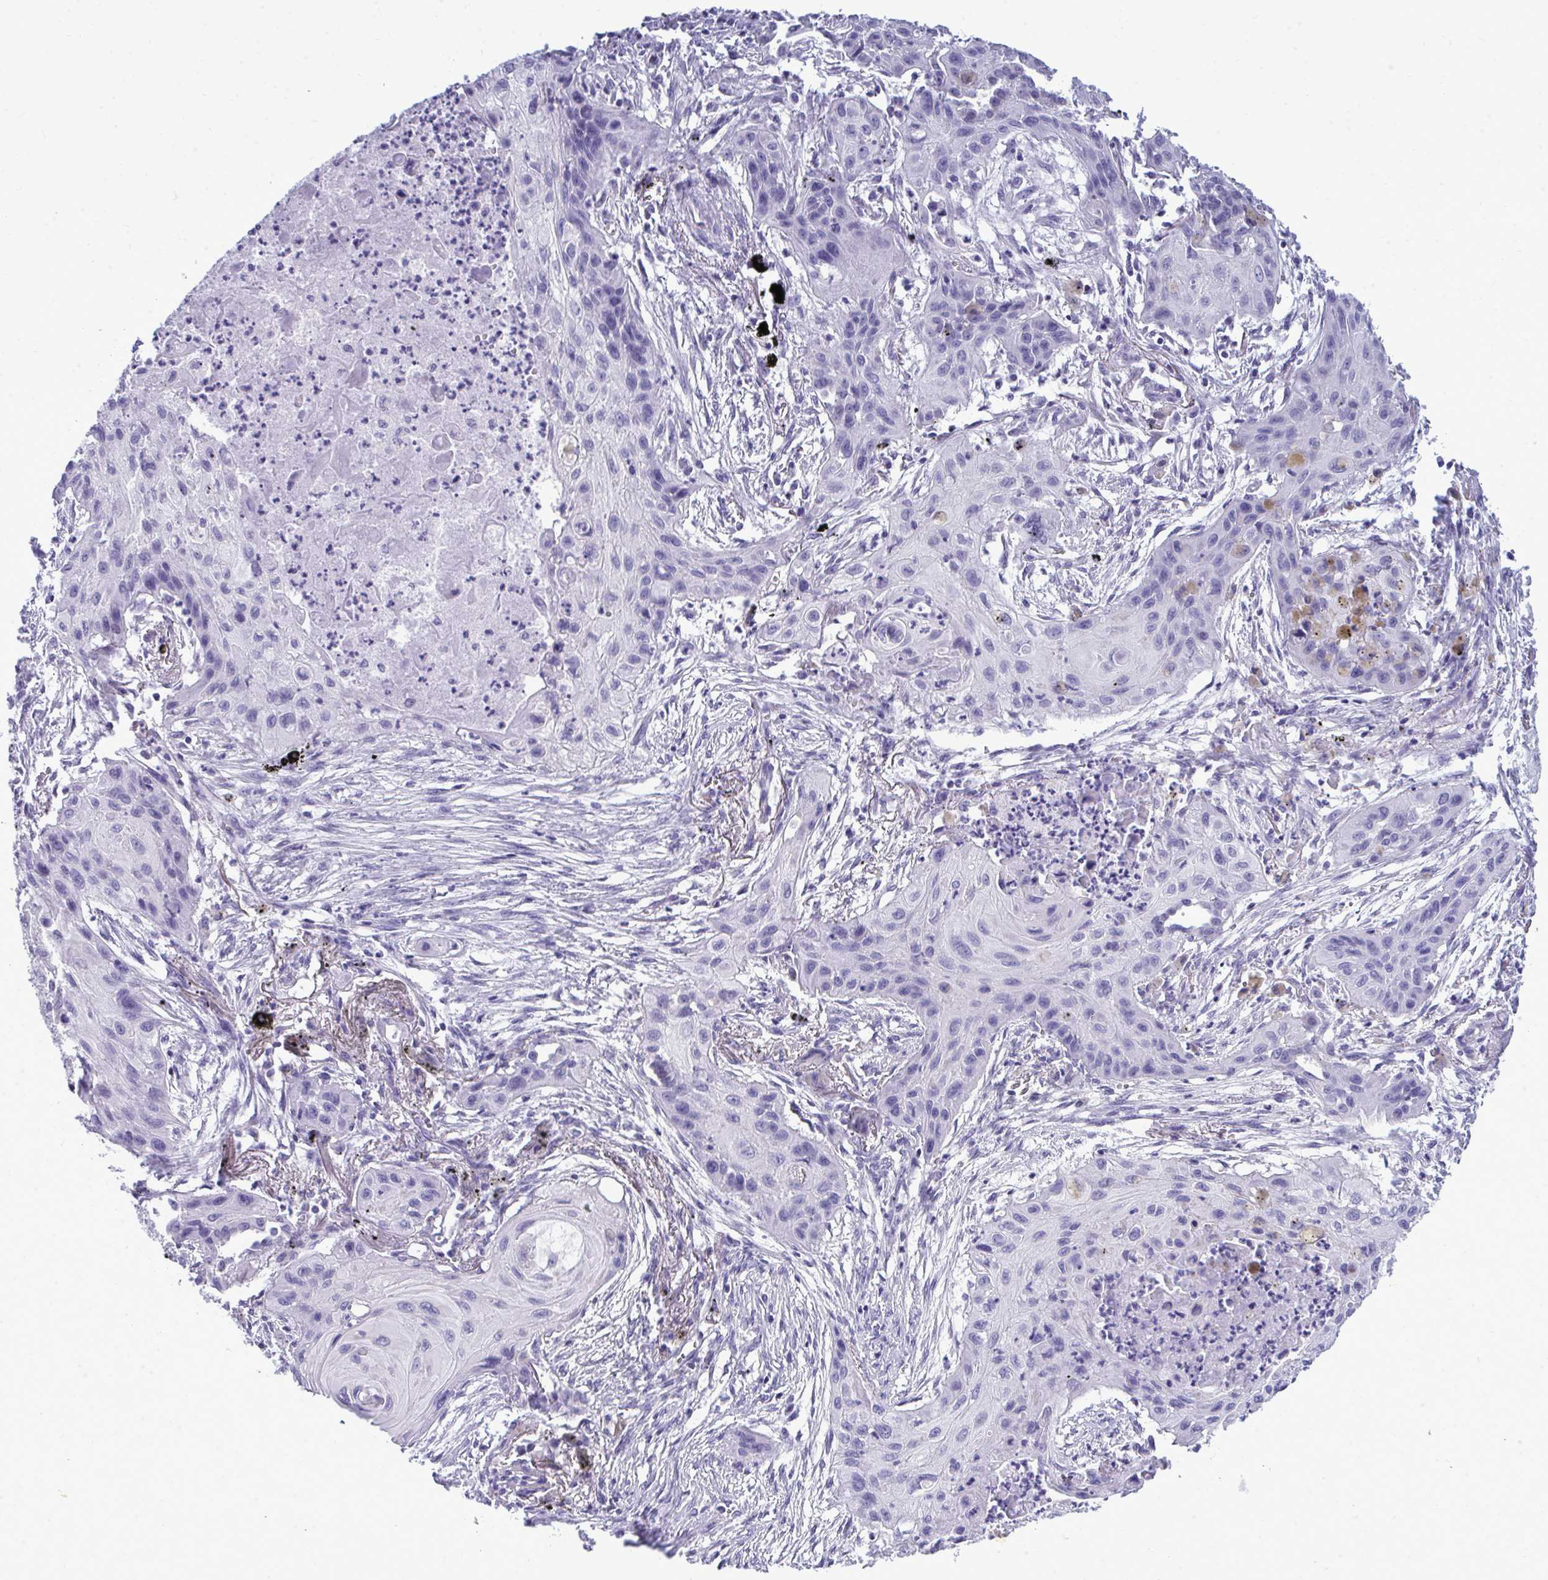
{"staining": {"intensity": "negative", "quantity": "none", "location": "none"}, "tissue": "lung cancer", "cell_type": "Tumor cells", "image_type": "cancer", "snomed": [{"axis": "morphology", "description": "Squamous cell carcinoma, NOS"}, {"axis": "topography", "description": "Lung"}], "caption": "An IHC micrograph of lung squamous cell carcinoma is shown. There is no staining in tumor cells of lung squamous cell carcinoma. The staining is performed using DAB (3,3'-diaminobenzidine) brown chromogen with nuclei counter-stained in using hematoxylin.", "gene": "PRM2", "patient": {"sex": "male", "age": 71}}